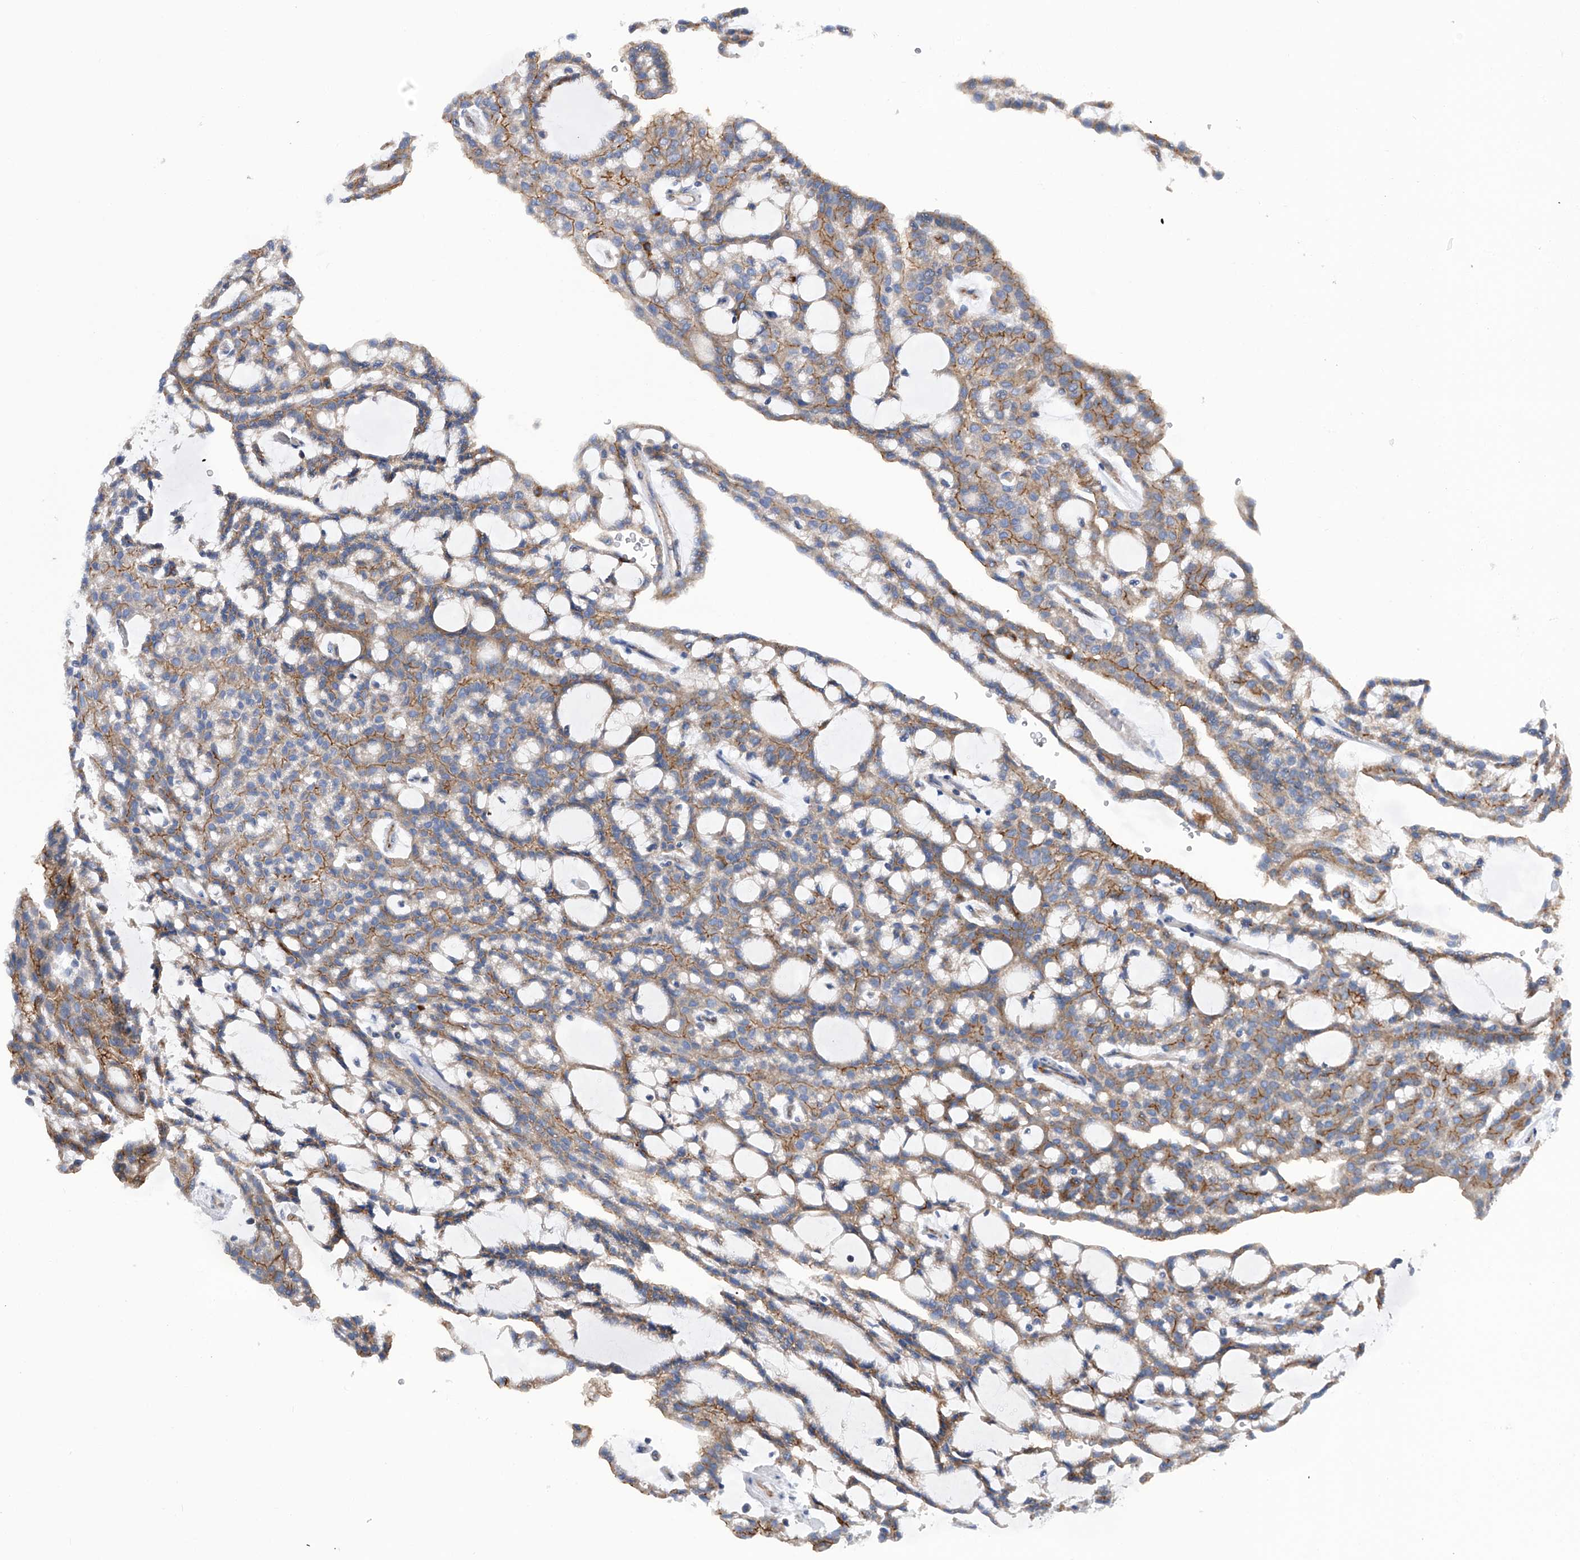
{"staining": {"intensity": "moderate", "quantity": ">75%", "location": "cytoplasmic/membranous"}, "tissue": "renal cancer", "cell_type": "Tumor cells", "image_type": "cancer", "snomed": [{"axis": "morphology", "description": "Adenocarcinoma, NOS"}, {"axis": "topography", "description": "Kidney"}], "caption": "Human adenocarcinoma (renal) stained for a protein (brown) reveals moderate cytoplasmic/membranous positive staining in about >75% of tumor cells.", "gene": "MLYCD", "patient": {"sex": "male", "age": 63}}